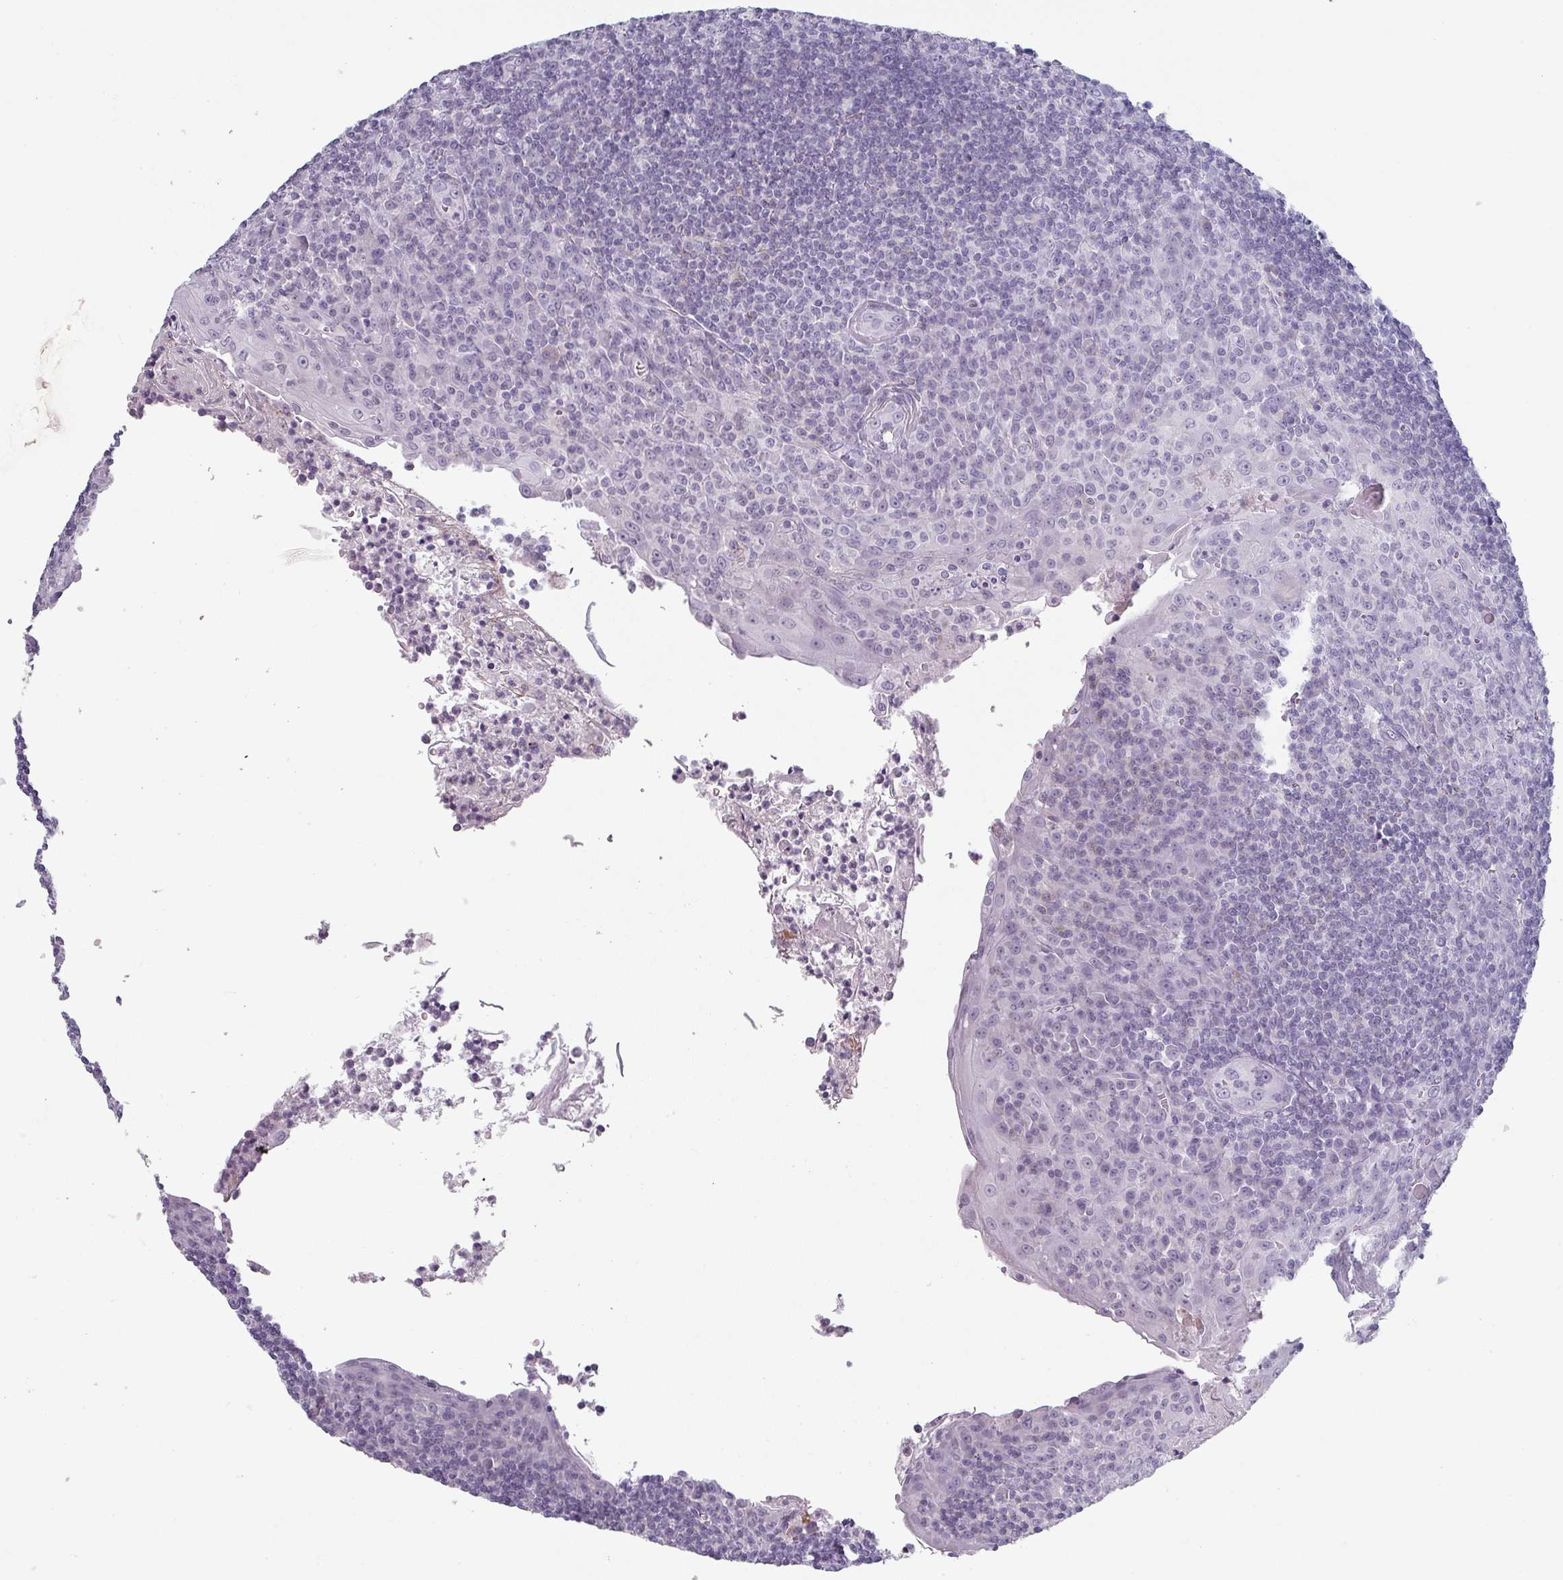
{"staining": {"intensity": "negative", "quantity": "none", "location": "none"}, "tissue": "tonsil", "cell_type": "Germinal center cells", "image_type": "normal", "snomed": [{"axis": "morphology", "description": "Normal tissue, NOS"}, {"axis": "topography", "description": "Tonsil"}], "caption": "This is an IHC image of unremarkable human tonsil. There is no staining in germinal center cells.", "gene": "SLC35G2", "patient": {"sex": "male", "age": 27}}